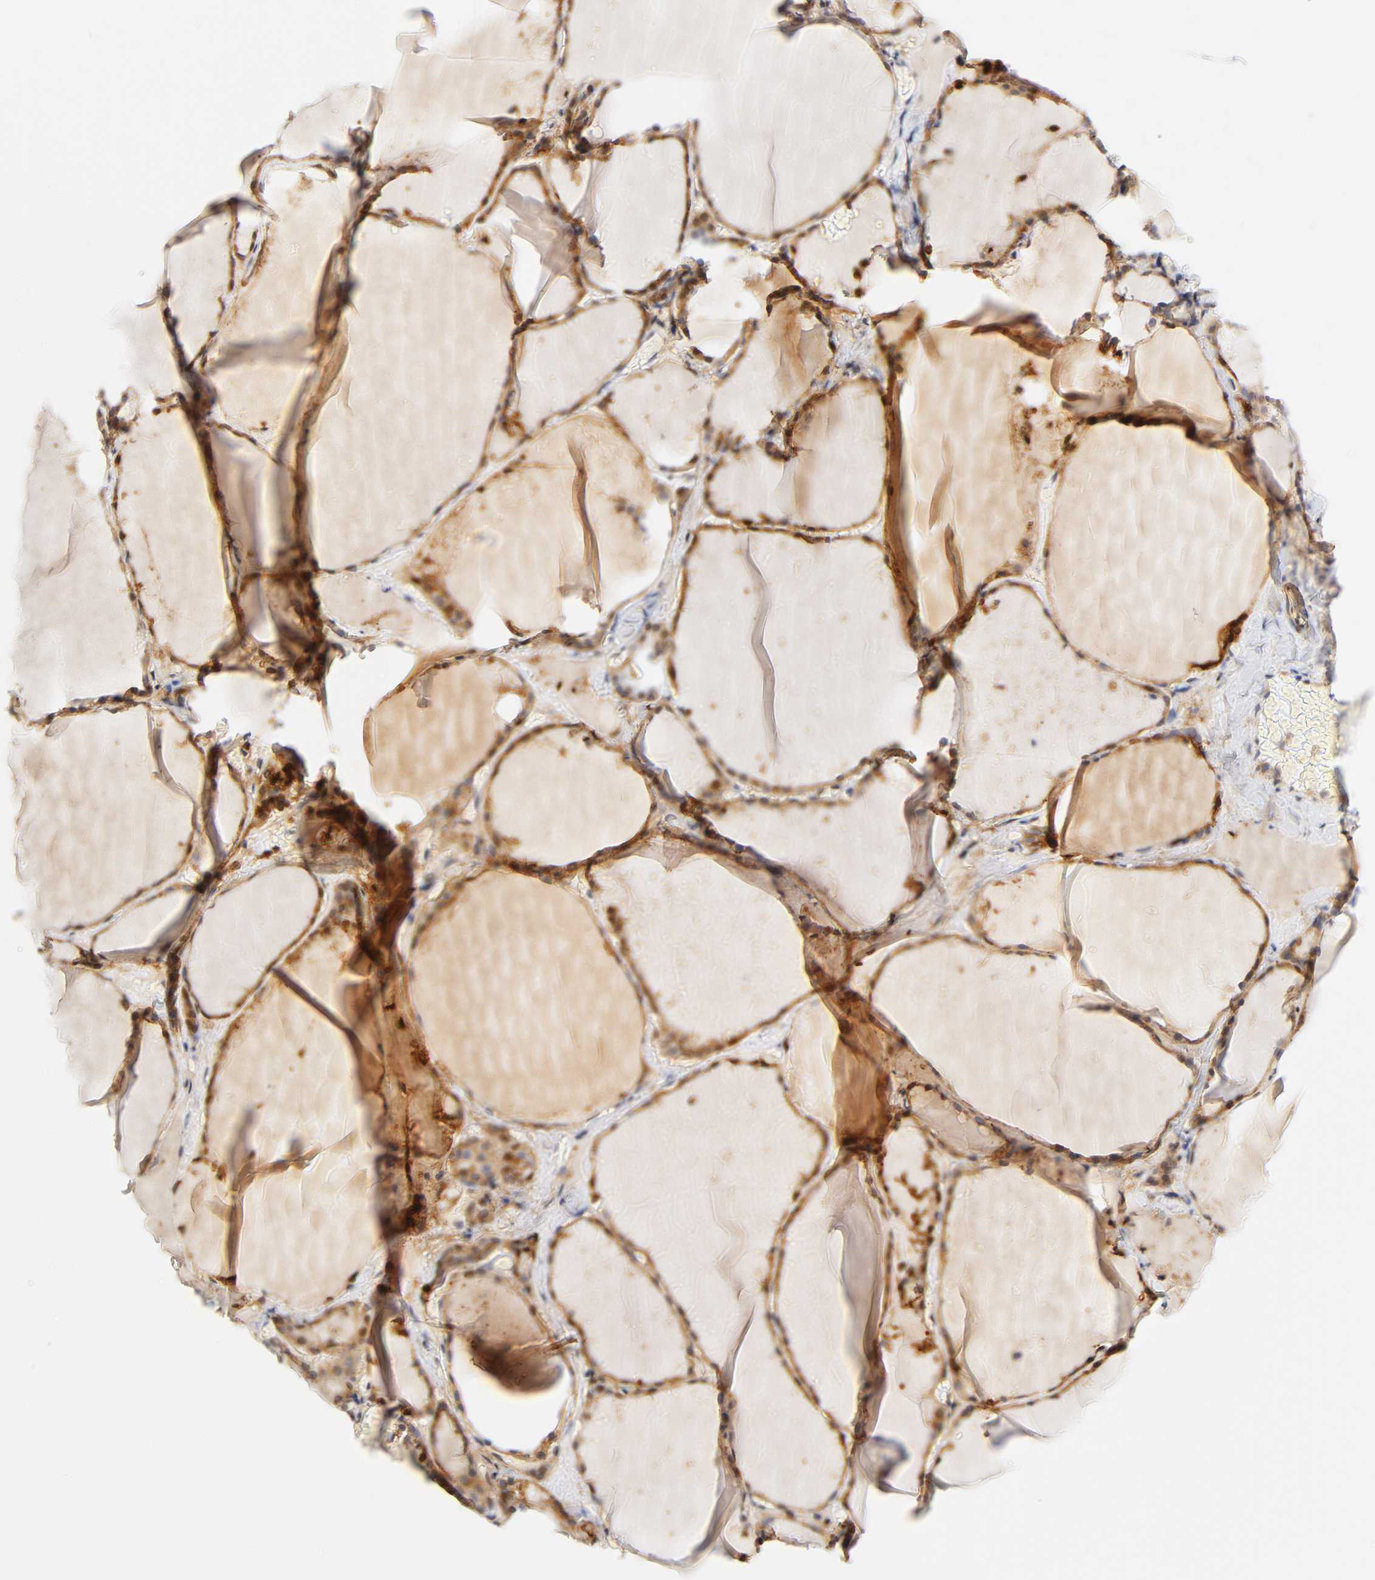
{"staining": {"intensity": "strong", "quantity": ">75%", "location": "cytoplasmic/membranous,nuclear"}, "tissue": "thyroid gland", "cell_type": "Glandular cells", "image_type": "normal", "snomed": [{"axis": "morphology", "description": "Normal tissue, NOS"}, {"axis": "topography", "description": "Thyroid gland"}], "caption": "Immunohistochemistry (IHC) of normal human thyroid gland shows high levels of strong cytoplasmic/membranous,nuclear staining in approximately >75% of glandular cells.", "gene": "ANXA7", "patient": {"sex": "female", "age": 22}}